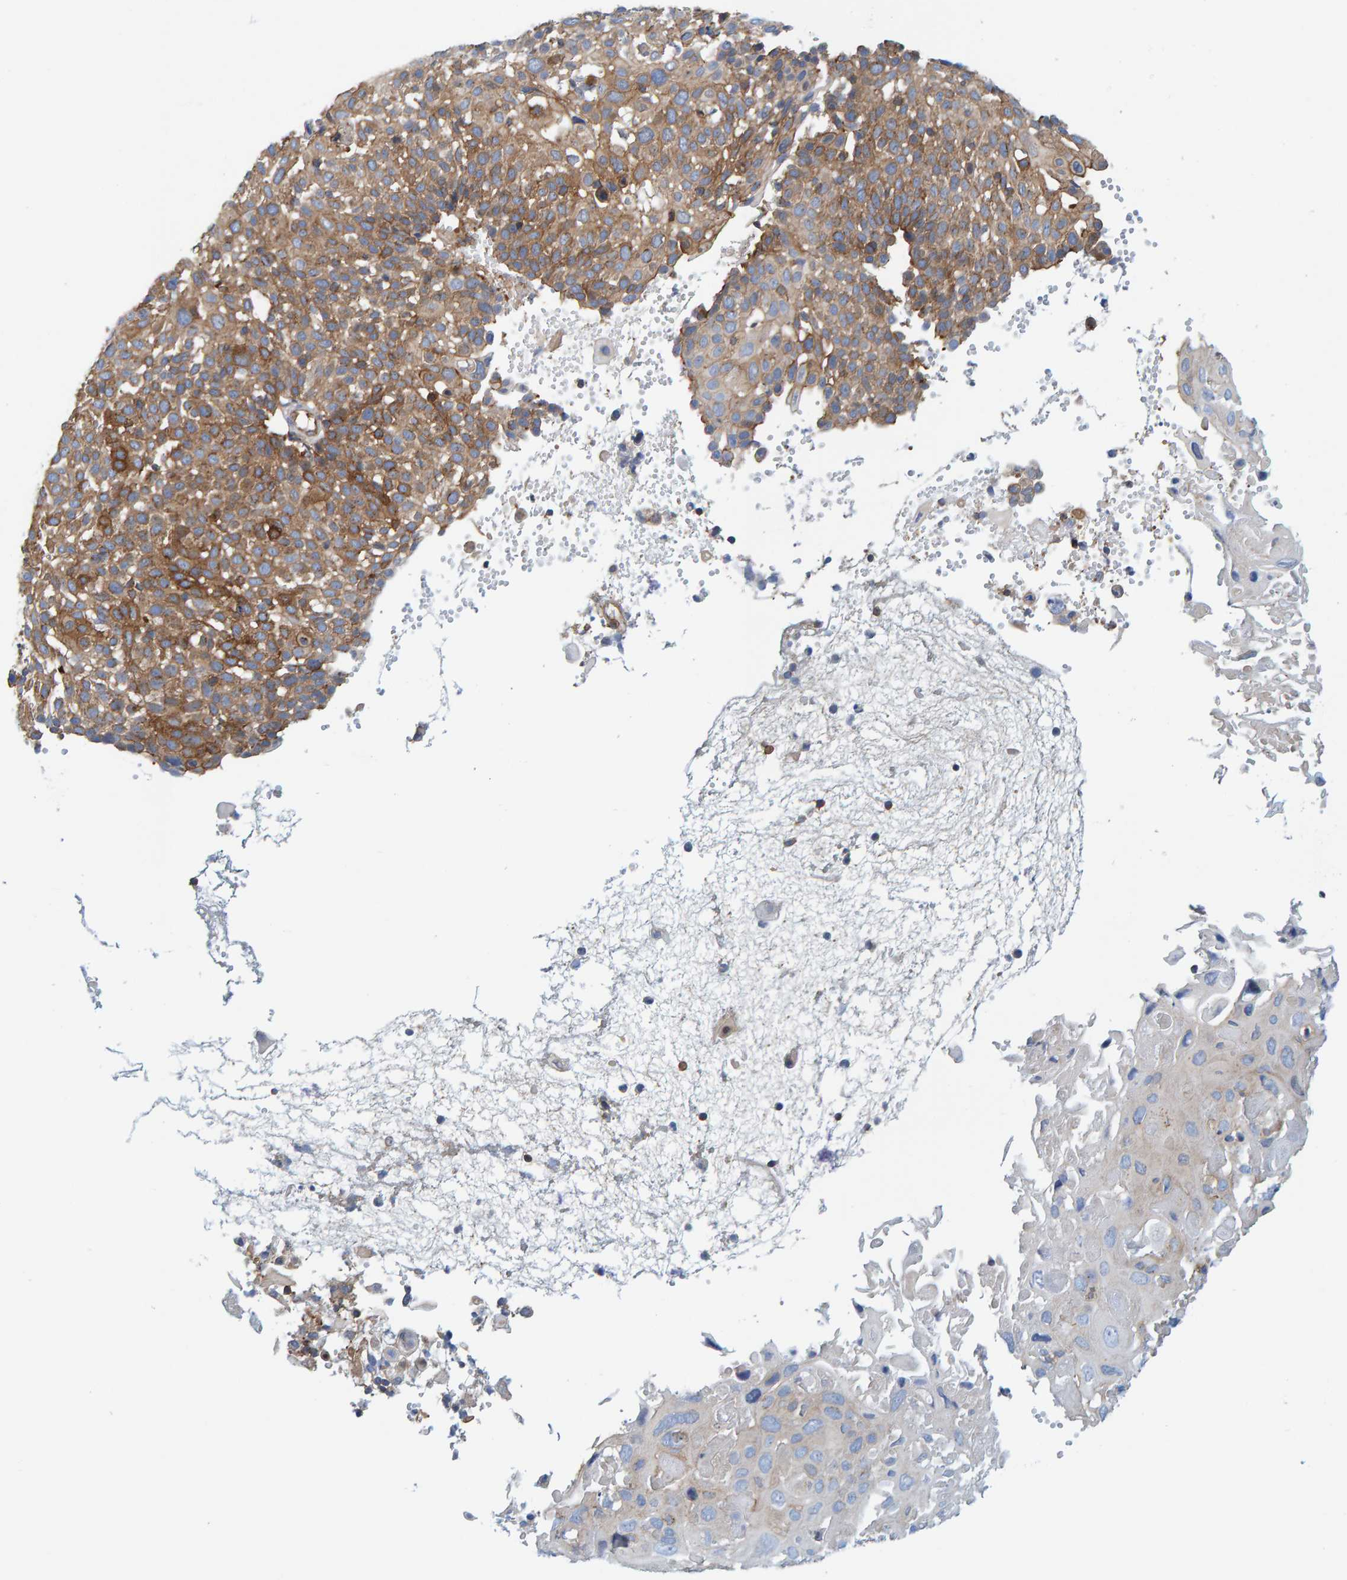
{"staining": {"intensity": "moderate", "quantity": ">75%", "location": "cytoplasmic/membranous"}, "tissue": "cervical cancer", "cell_type": "Tumor cells", "image_type": "cancer", "snomed": [{"axis": "morphology", "description": "Squamous cell carcinoma, NOS"}, {"axis": "topography", "description": "Cervix"}], "caption": "An immunohistochemistry micrograph of neoplastic tissue is shown. Protein staining in brown shows moderate cytoplasmic/membranous positivity in cervical cancer within tumor cells.", "gene": "PRKD2", "patient": {"sex": "female", "age": 74}}